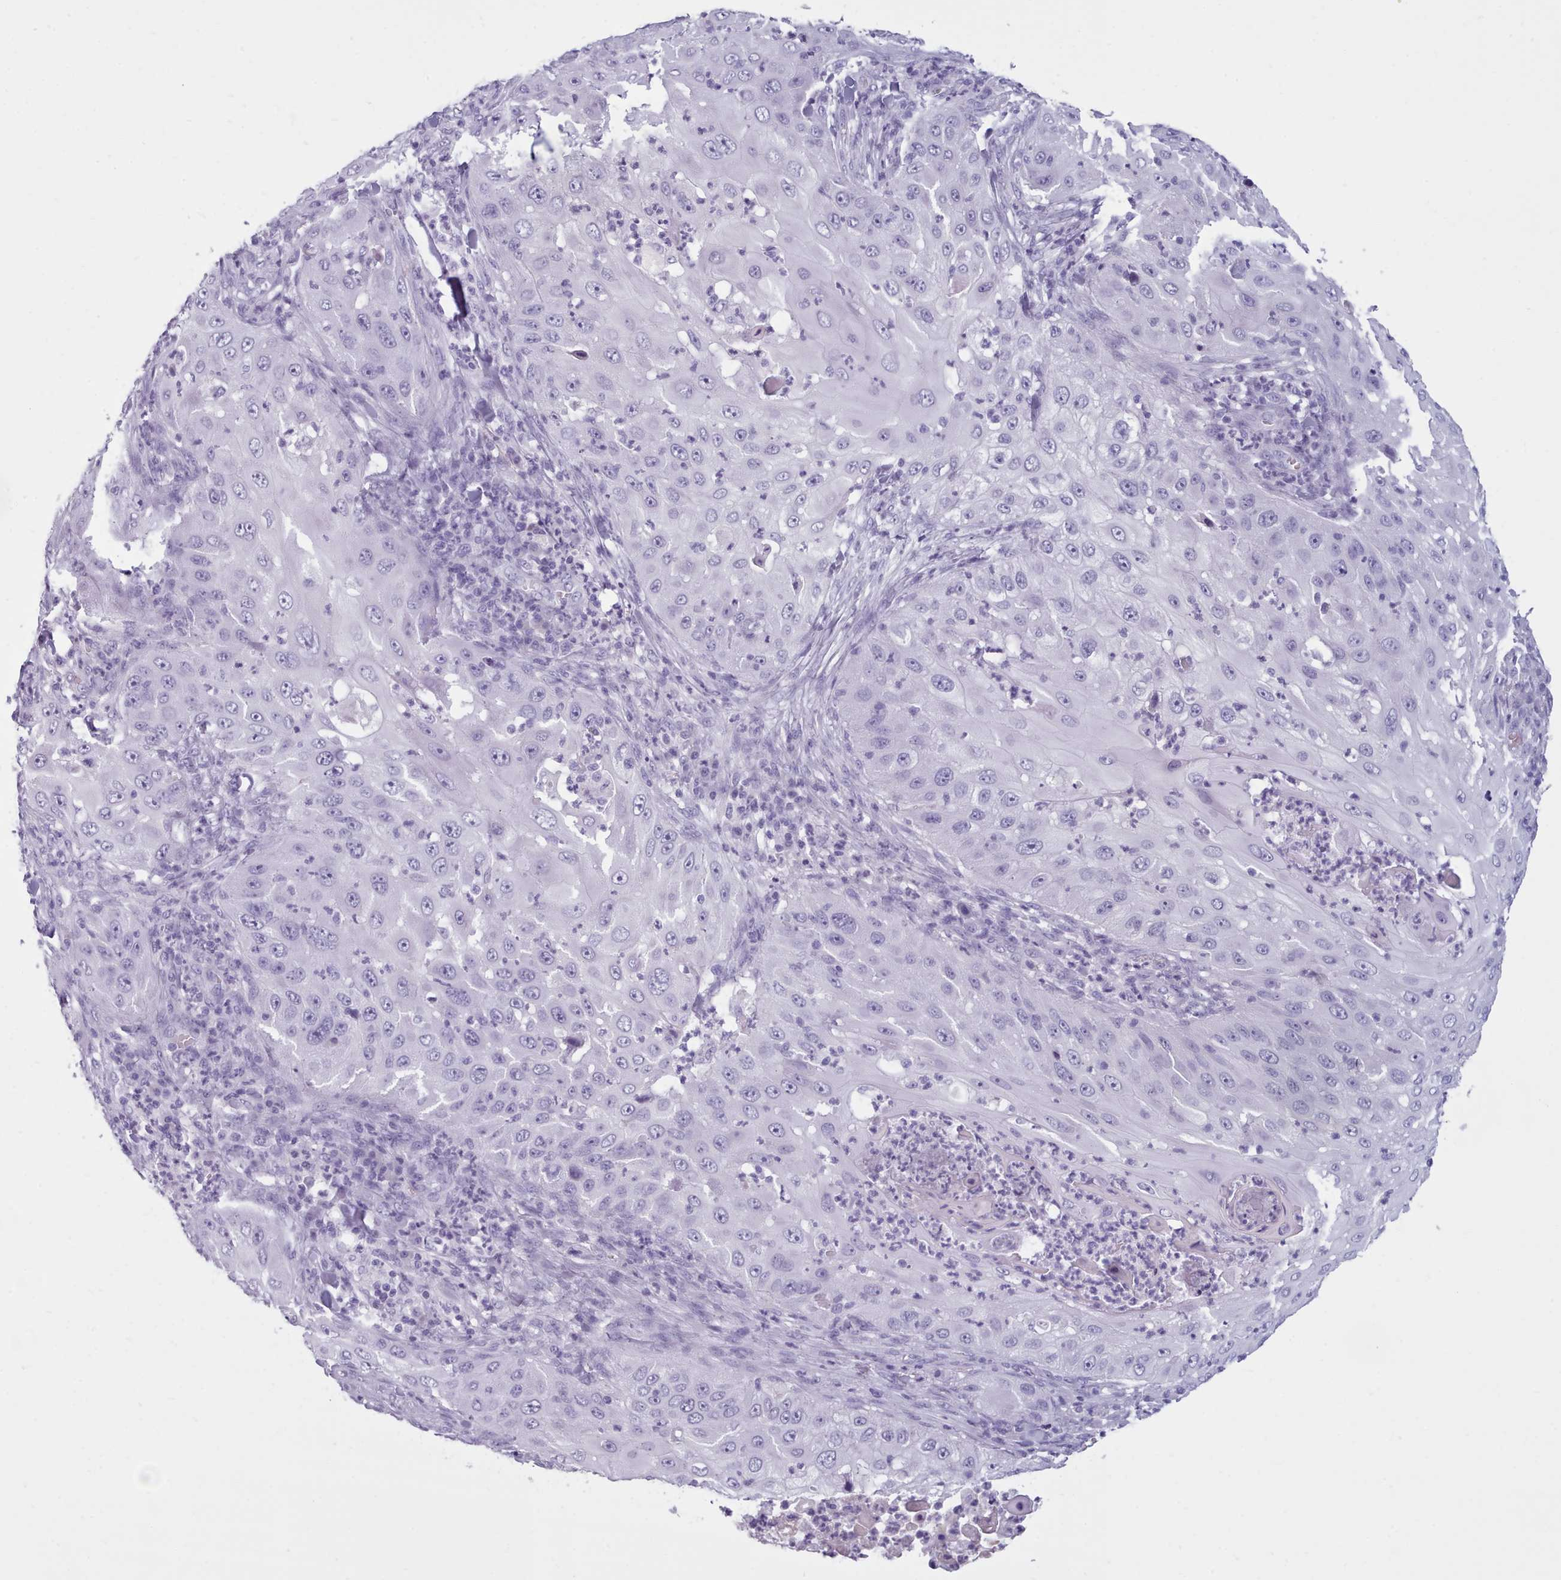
{"staining": {"intensity": "negative", "quantity": "none", "location": "none"}, "tissue": "skin cancer", "cell_type": "Tumor cells", "image_type": "cancer", "snomed": [{"axis": "morphology", "description": "Squamous cell carcinoma, NOS"}, {"axis": "topography", "description": "Skin"}], "caption": "DAB immunohistochemical staining of human squamous cell carcinoma (skin) displays no significant staining in tumor cells.", "gene": "ZNF43", "patient": {"sex": "female", "age": 44}}